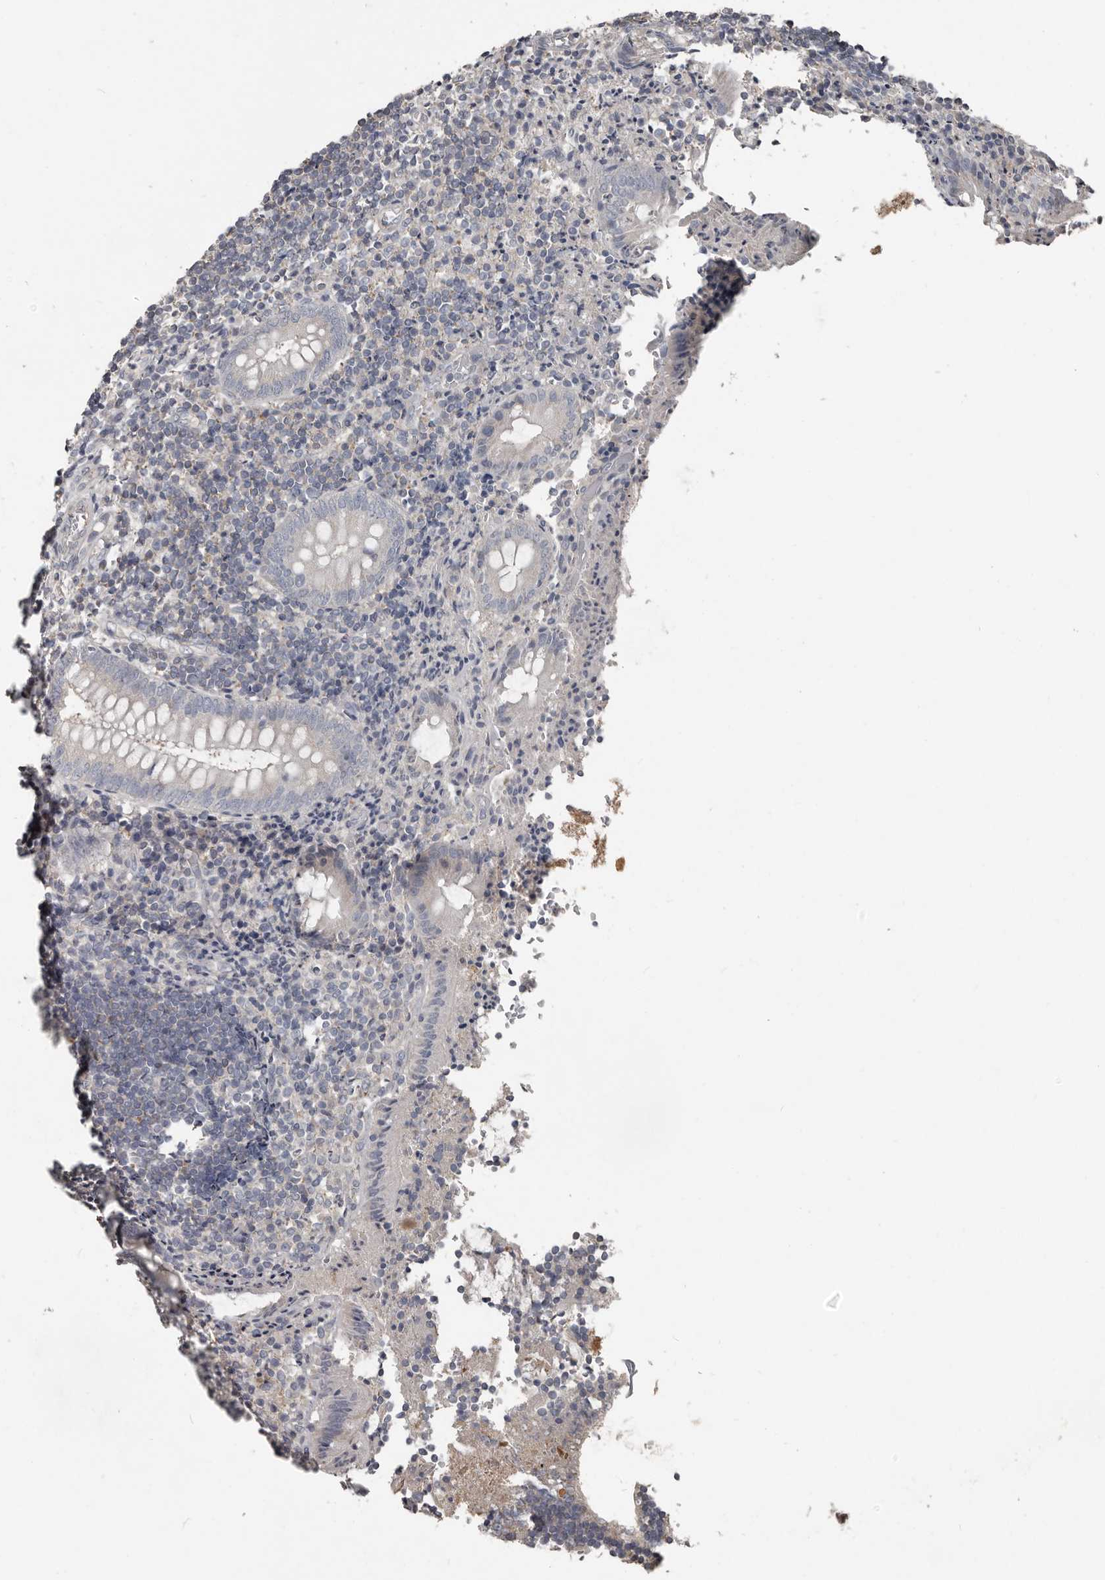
{"staining": {"intensity": "negative", "quantity": "none", "location": "none"}, "tissue": "appendix", "cell_type": "Glandular cells", "image_type": "normal", "snomed": [{"axis": "morphology", "description": "Normal tissue, NOS"}, {"axis": "topography", "description": "Appendix"}], "caption": "Appendix stained for a protein using IHC demonstrates no staining glandular cells.", "gene": "CA6", "patient": {"sex": "female", "age": 17}}